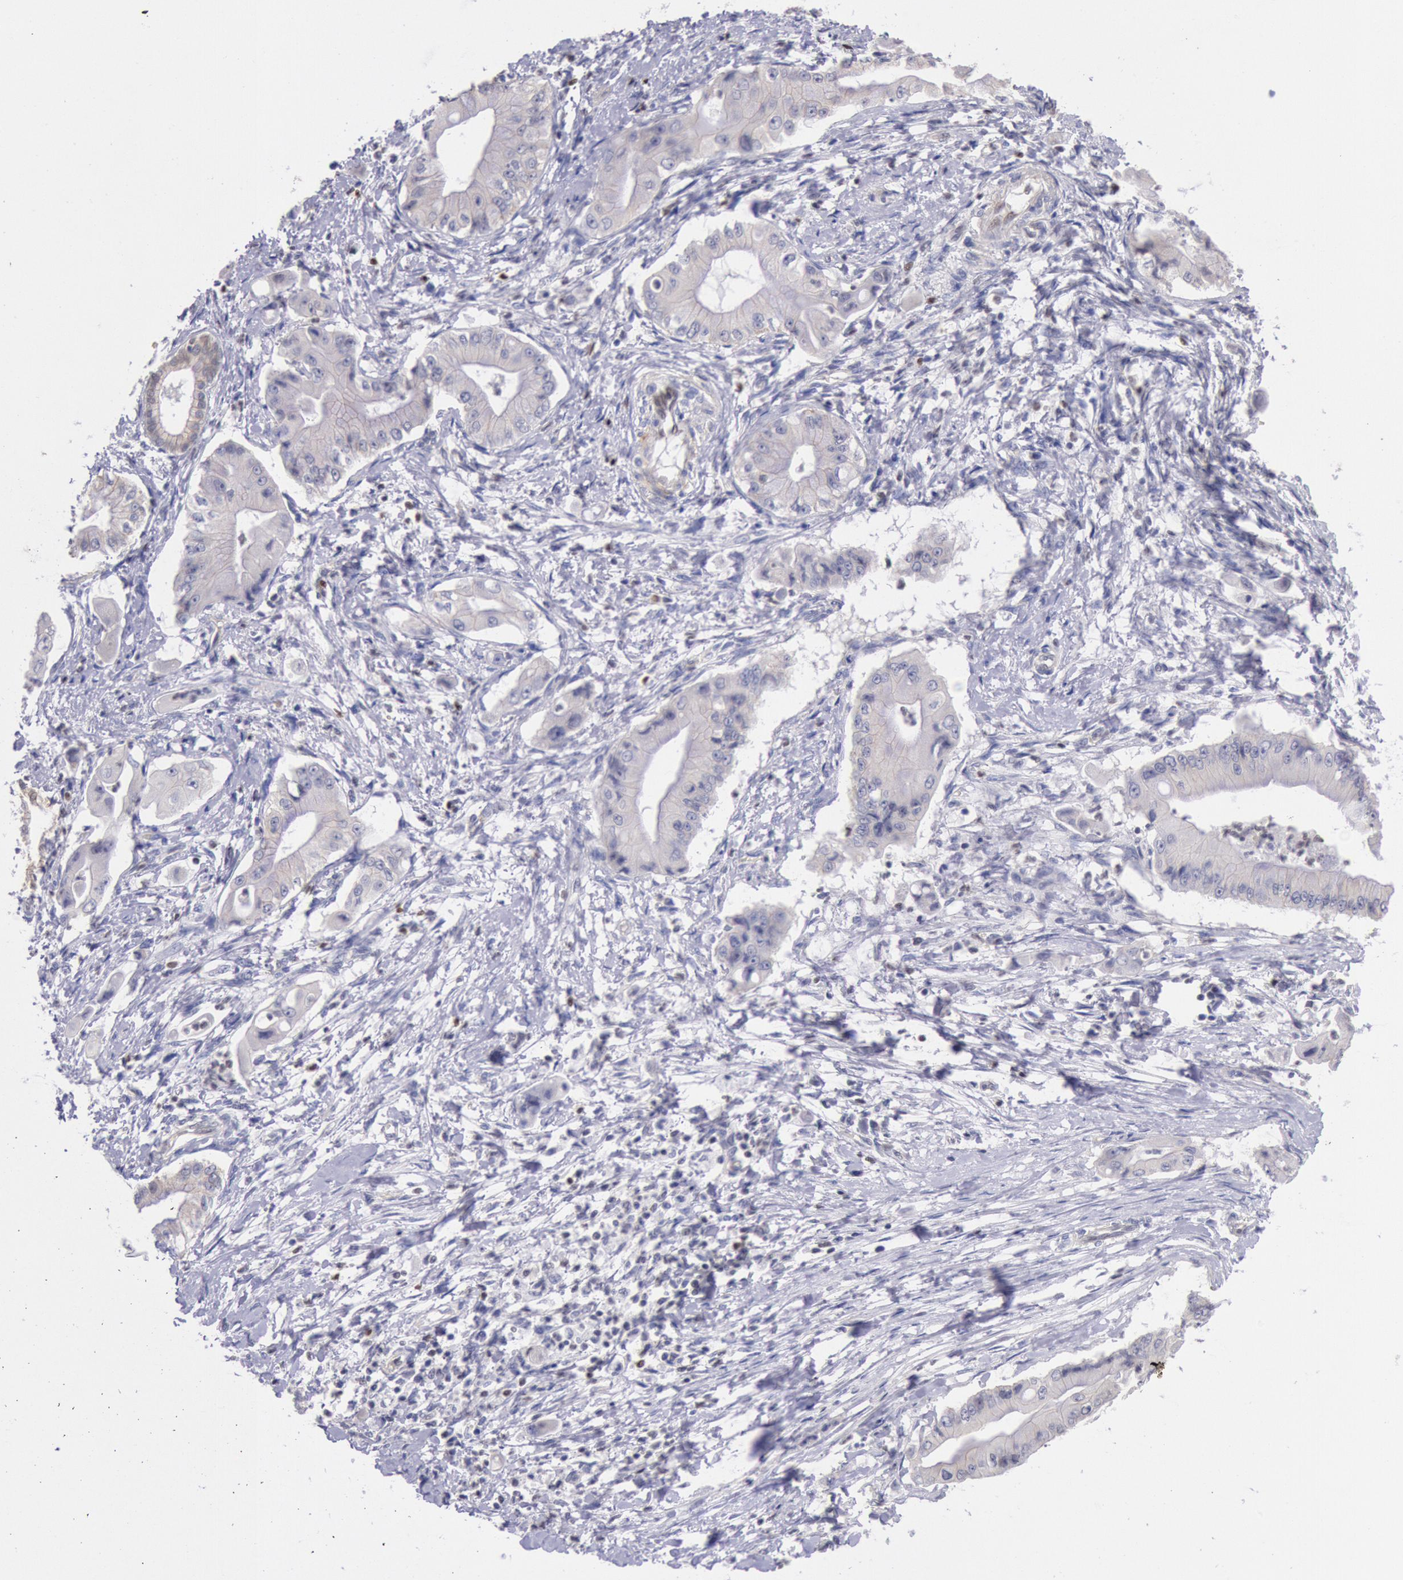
{"staining": {"intensity": "negative", "quantity": "none", "location": "none"}, "tissue": "pancreatic cancer", "cell_type": "Tumor cells", "image_type": "cancer", "snomed": [{"axis": "morphology", "description": "Adenocarcinoma, NOS"}, {"axis": "topography", "description": "Pancreas"}], "caption": "Pancreatic adenocarcinoma was stained to show a protein in brown. There is no significant positivity in tumor cells.", "gene": "RPS6KA5", "patient": {"sex": "male", "age": 62}}